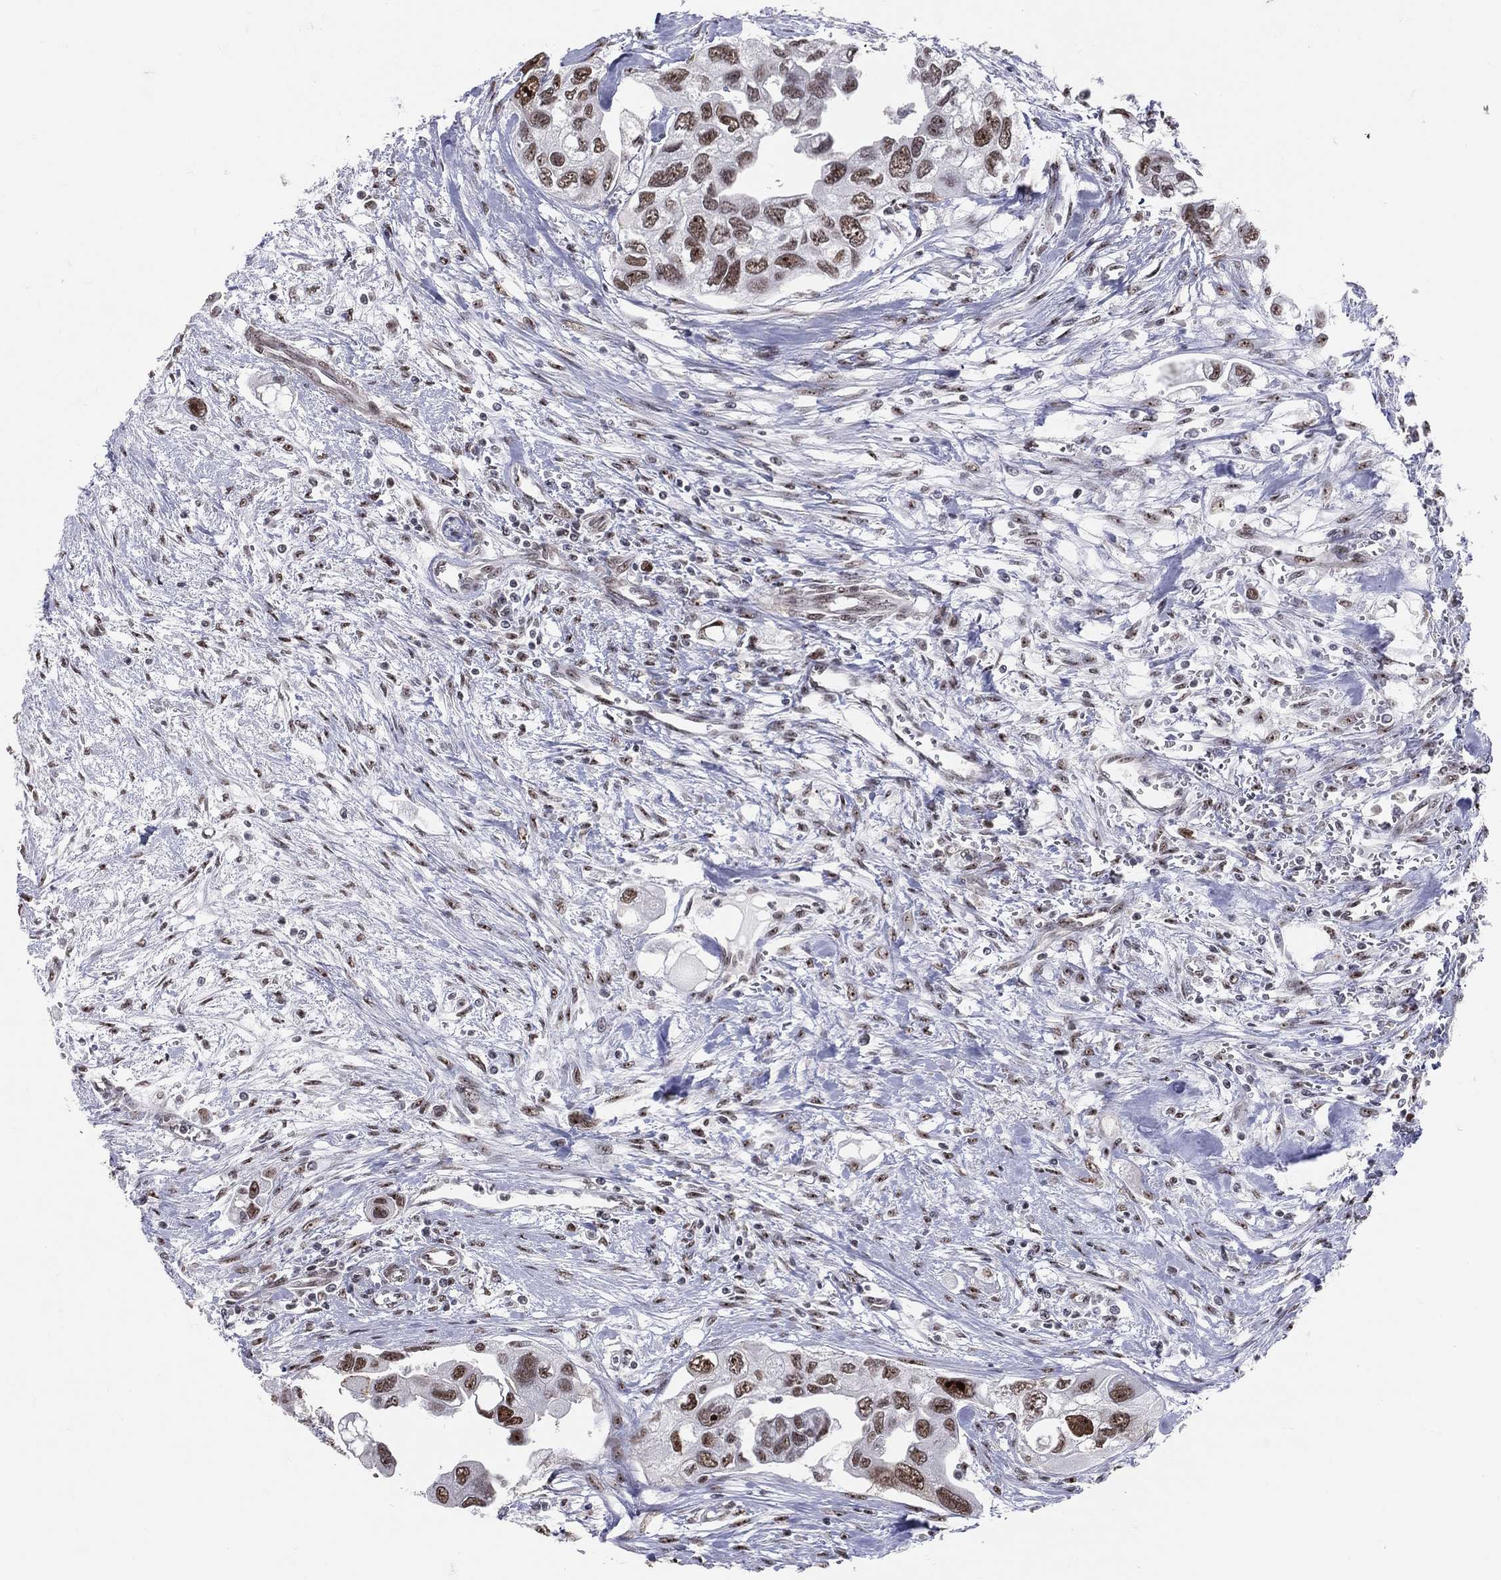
{"staining": {"intensity": "strong", "quantity": ">75%", "location": "nuclear"}, "tissue": "urothelial cancer", "cell_type": "Tumor cells", "image_type": "cancer", "snomed": [{"axis": "morphology", "description": "Urothelial carcinoma, High grade"}, {"axis": "topography", "description": "Urinary bladder"}], "caption": "There is high levels of strong nuclear positivity in tumor cells of urothelial cancer, as demonstrated by immunohistochemical staining (brown color).", "gene": "CDK7", "patient": {"sex": "male", "age": 59}}